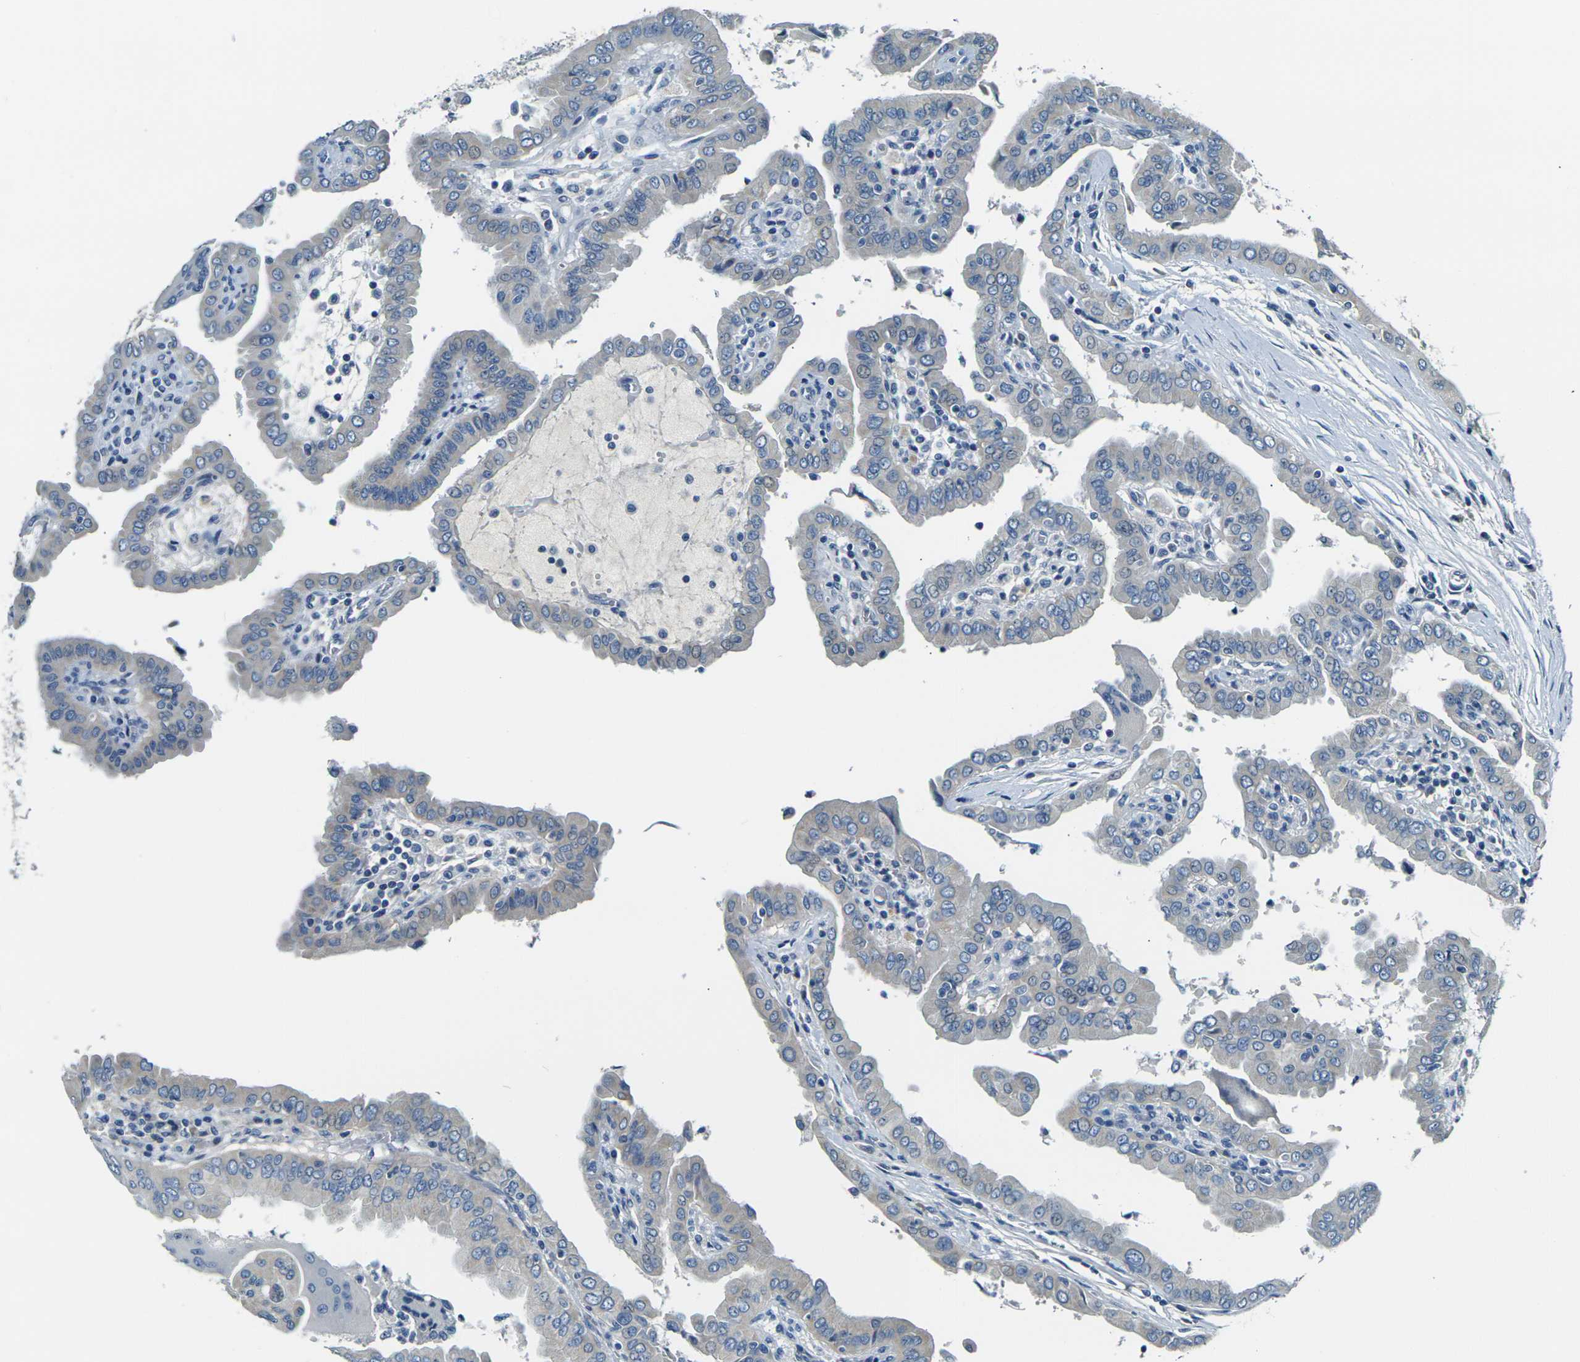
{"staining": {"intensity": "negative", "quantity": "none", "location": "none"}, "tissue": "thyroid cancer", "cell_type": "Tumor cells", "image_type": "cancer", "snomed": [{"axis": "morphology", "description": "Papillary adenocarcinoma, NOS"}, {"axis": "topography", "description": "Thyroid gland"}], "caption": "DAB (3,3'-diaminobenzidine) immunohistochemical staining of papillary adenocarcinoma (thyroid) reveals no significant positivity in tumor cells. (DAB (3,3'-diaminobenzidine) immunohistochemistry, high magnification).", "gene": "SHISAL2B", "patient": {"sex": "male", "age": 33}}